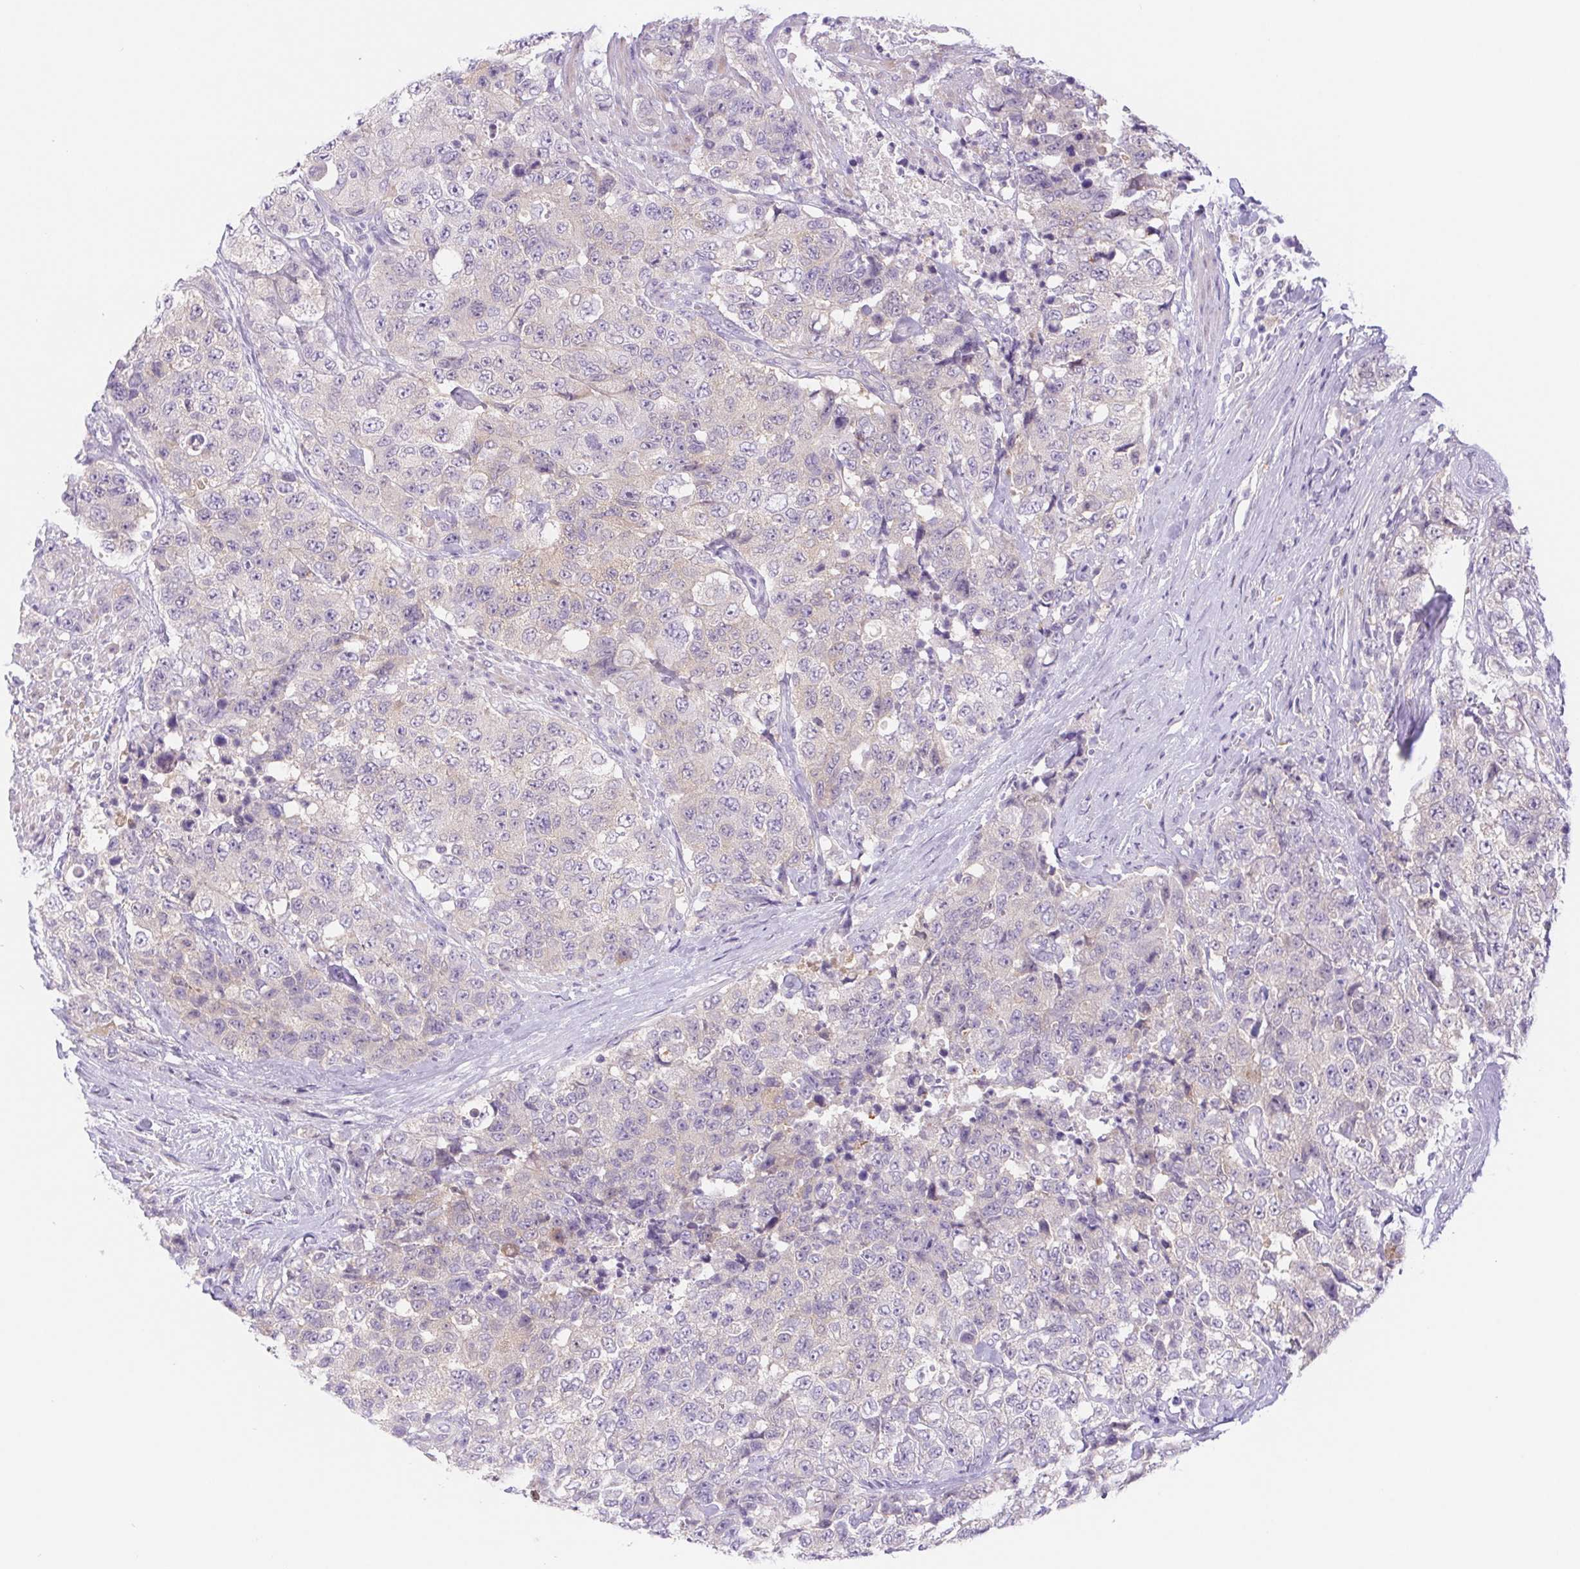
{"staining": {"intensity": "weak", "quantity": "<25%", "location": "cytoplasmic/membranous"}, "tissue": "urothelial cancer", "cell_type": "Tumor cells", "image_type": "cancer", "snomed": [{"axis": "morphology", "description": "Urothelial carcinoma, High grade"}, {"axis": "topography", "description": "Urinary bladder"}], "caption": "IHC of human urothelial carcinoma (high-grade) shows no expression in tumor cells.", "gene": "DYNC2LI1", "patient": {"sex": "female", "age": 78}}